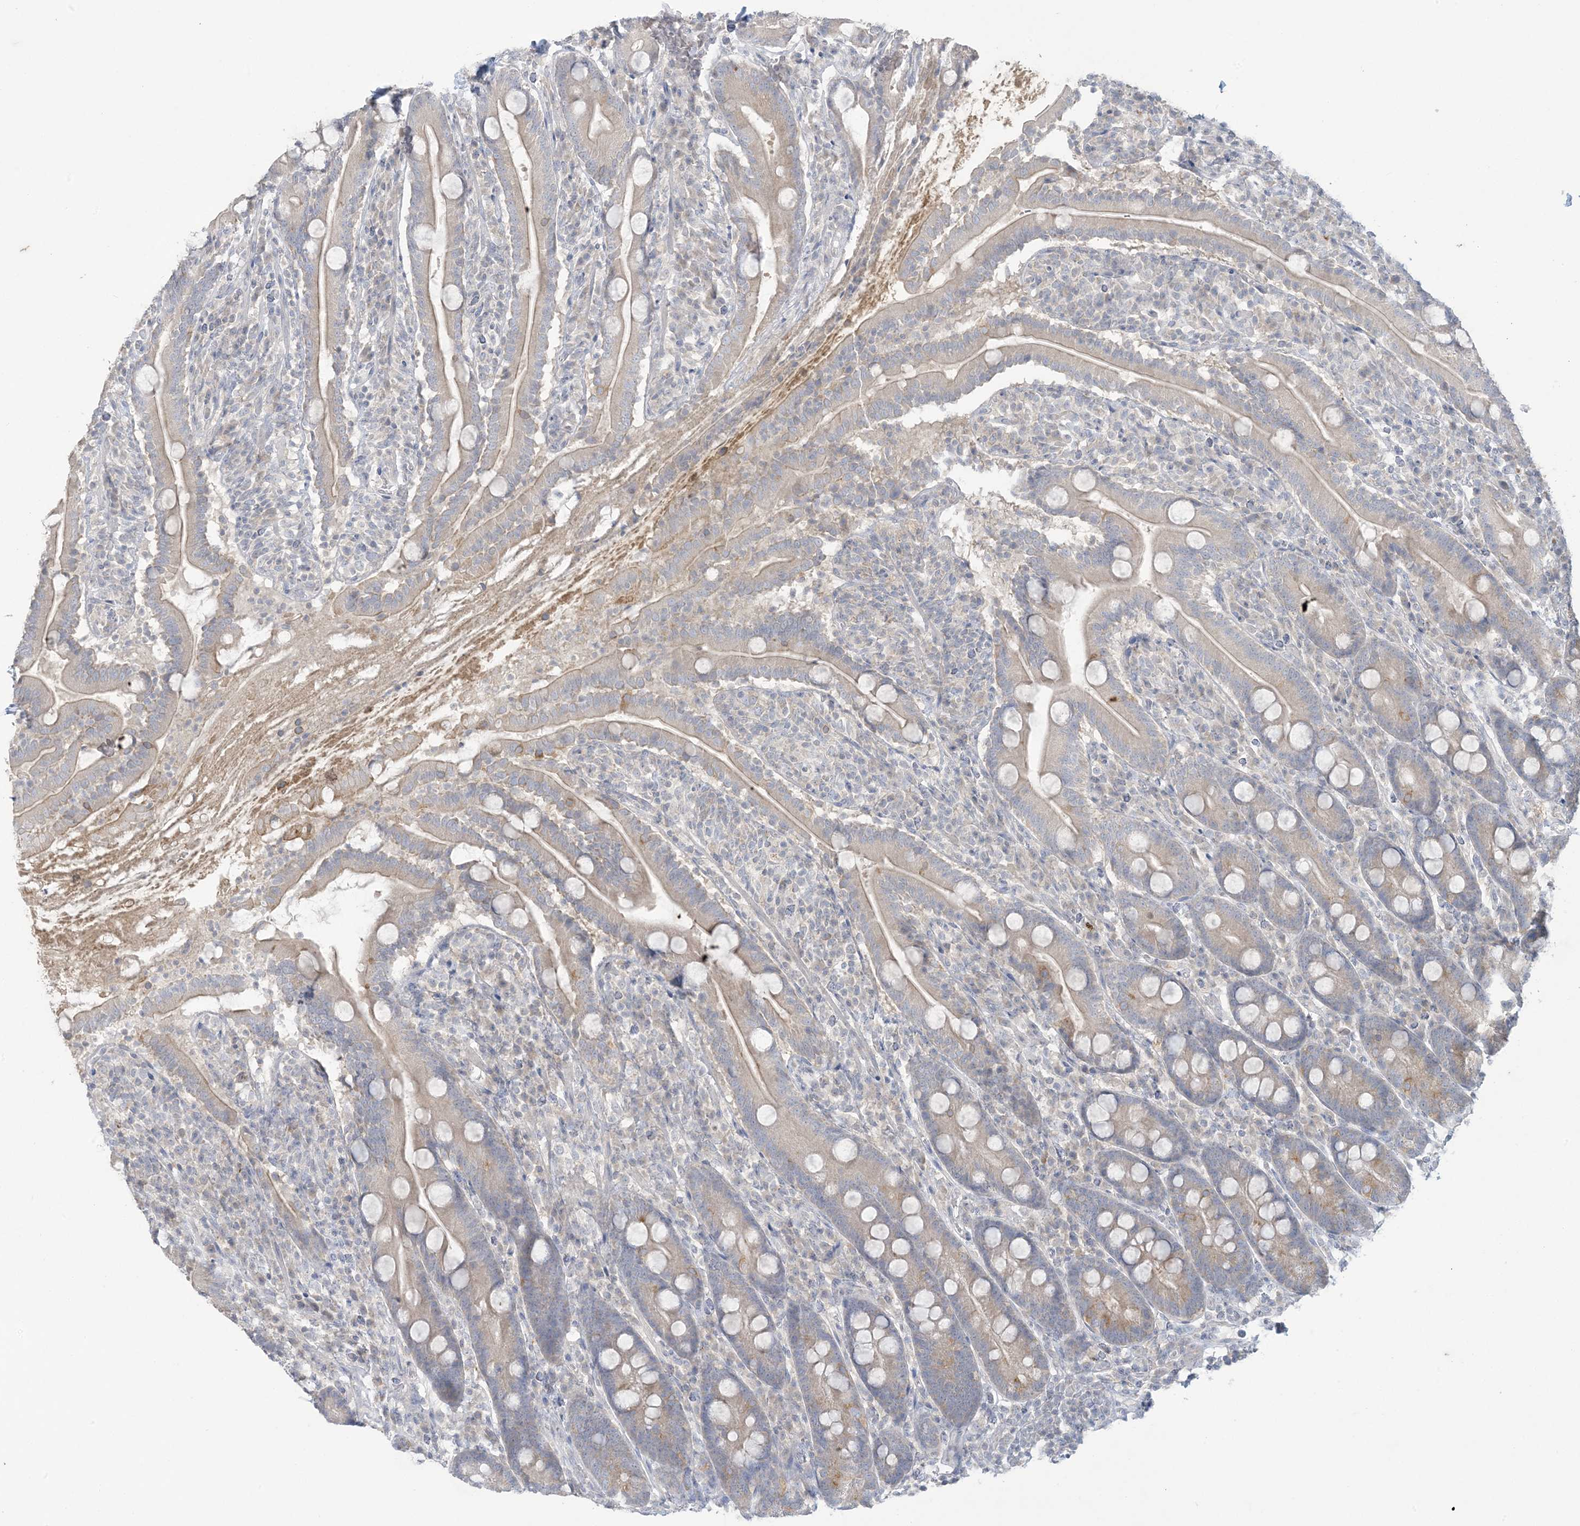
{"staining": {"intensity": "weak", "quantity": "<25%", "location": "cytoplasmic/membranous"}, "tissue": "duodenum", "cell_type": "Glandular cells", "image_type": "normal", "snomed": [{"axis": "morphology", "description": "Normal tissue, NOS"}, {"axis": "topography", "description": "Duodenum"}], "caption": "An IHC histopathology image of benign duodenum is shown. There is no staining in glandular cells of duodenum. (DAB (3,3'-diaminobenzidine) immunohistochemistry, high magnification).", "gene": "KIF3A", "patient": {"sex": "male", "age": 35}}